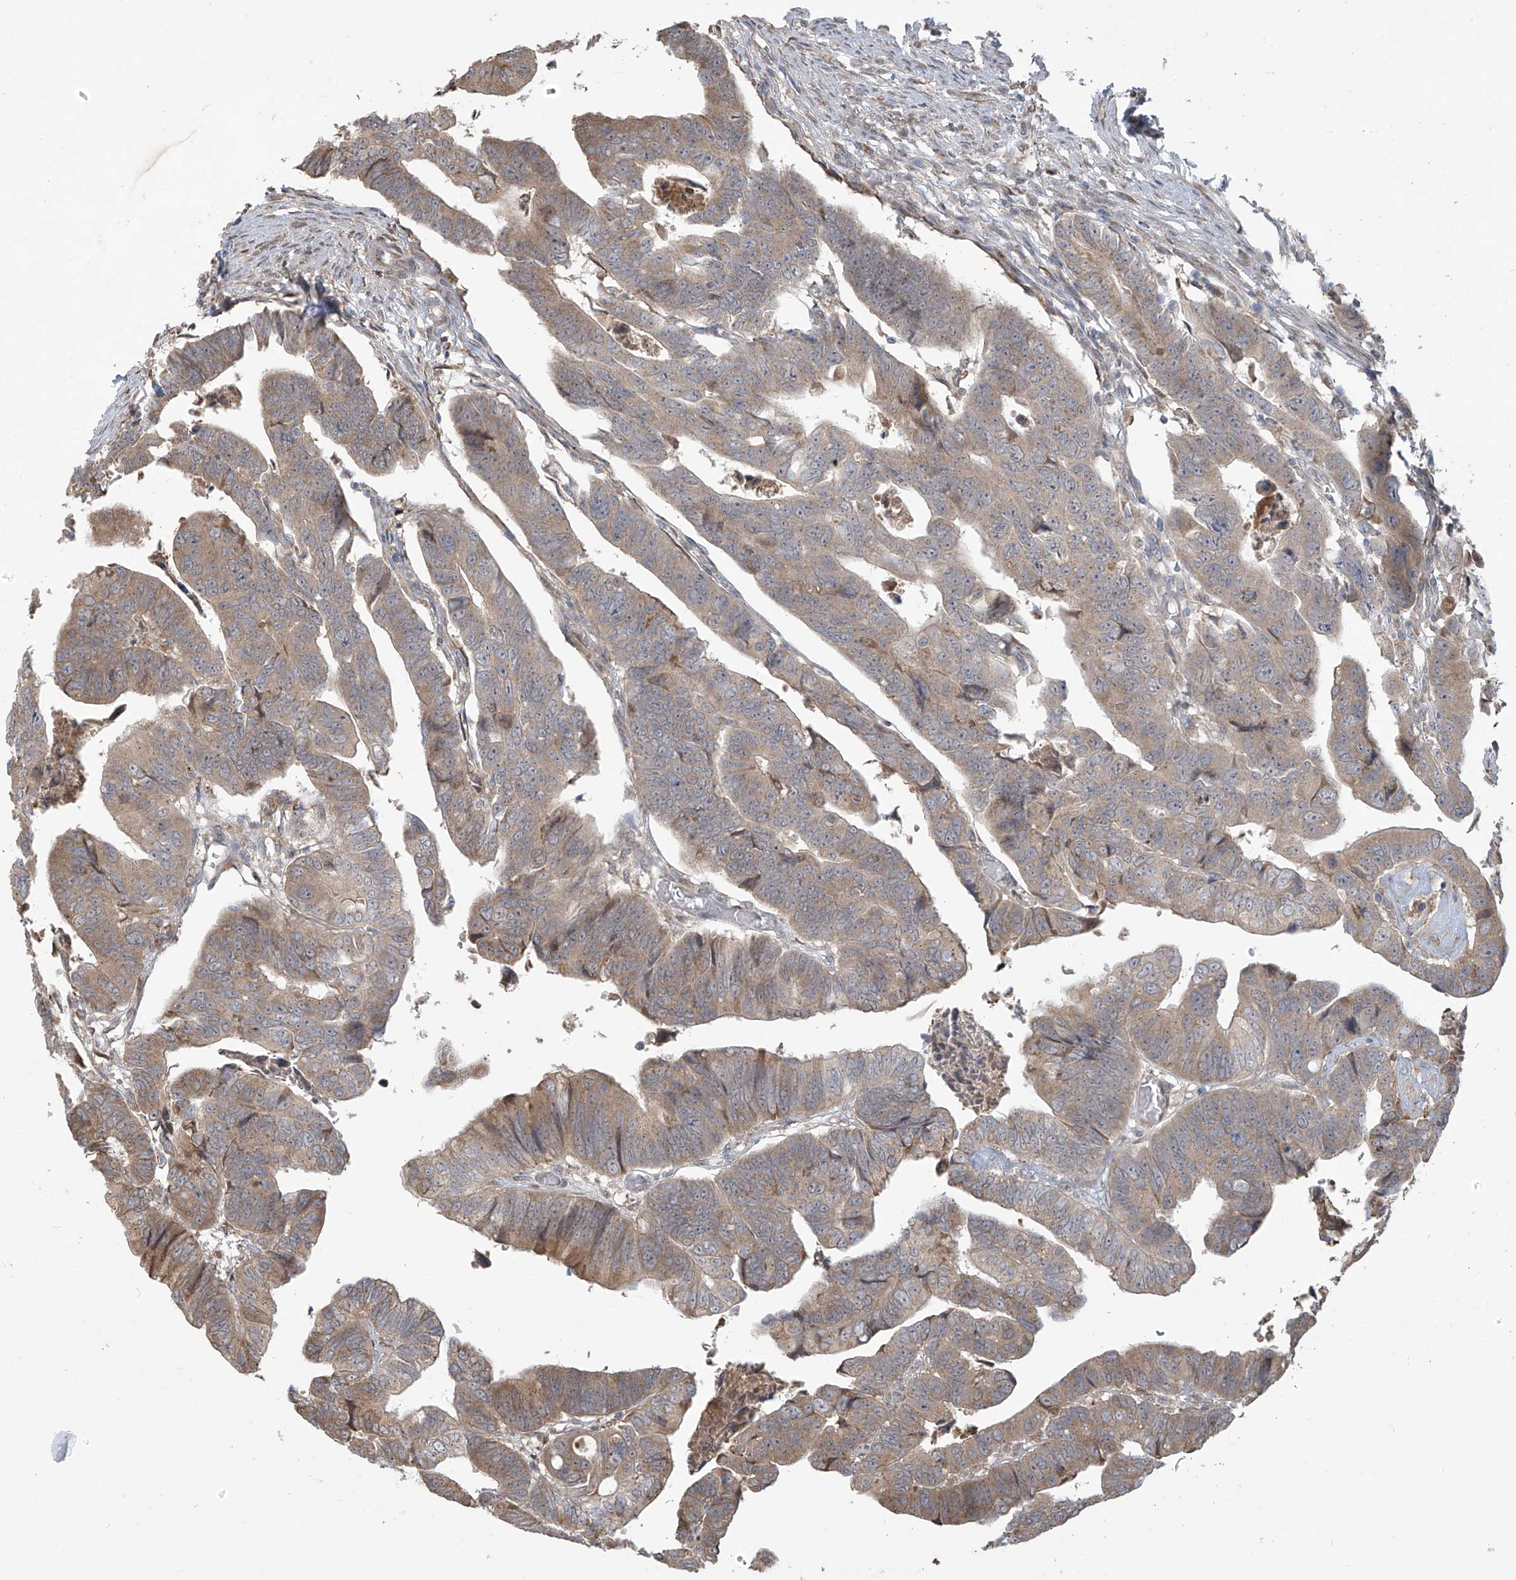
{"staining": {"intensity": "weak", "quantity": ">75%", "location": "cytoplasmic/membranous"}, "tissue": "colorectal cancer", "cell_type": "Tumor cells", "image_type": "cancer", "snomed": [{"axis": "morphology", "description": "Adenocarcinoma, NOS"}, {"axis": "topography", "description": "Rectum"}], "caption": "Weak cytoplasmic/membranous protein staining is identified in approximately >75% of tumor cells in adenocarcinoma (colorectal). (DAB (3,3'-diaminobenzidine) IHC, brown staining for protein, blue staining for nuclei).", "gene": "PLEKHM3", "patient": {"sex": "female", "age": 65}}